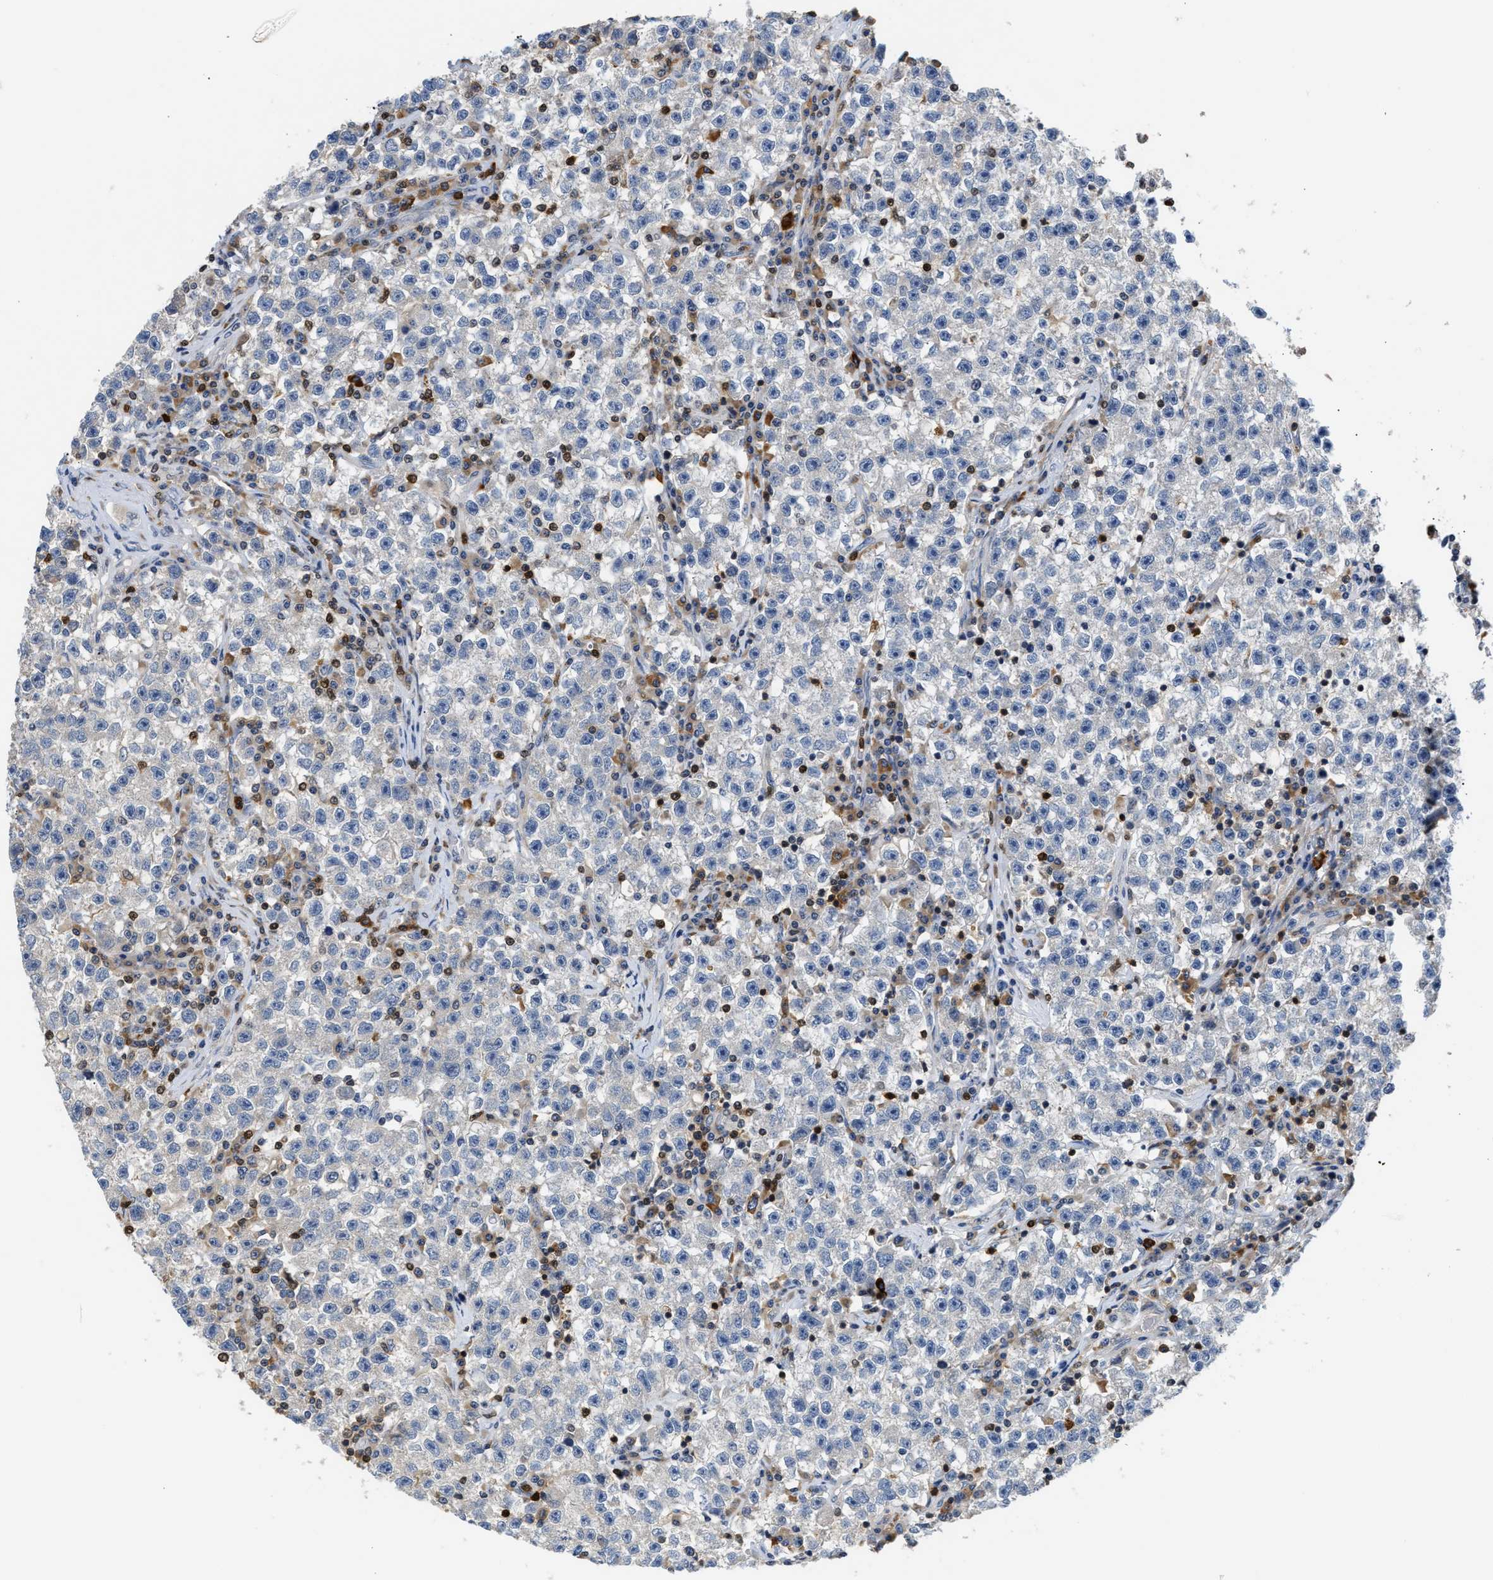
{"staining": {"intensity": "negative", "quantity": "none", "location": "none"}, "tissue": "testis cancer", "cell_type": "Tumor cells", "image_type": "cancer", "snomed": [{"axis": "morphology", "description": "Seminoma, NOS"}, {"axis": "topography", "description": "Testis"}], "caption": "IHC of testis cancer demonstrates no expression in tumor cells.", "gene": "SLIT2", "patient": {"sex": "male", "age": 22}}